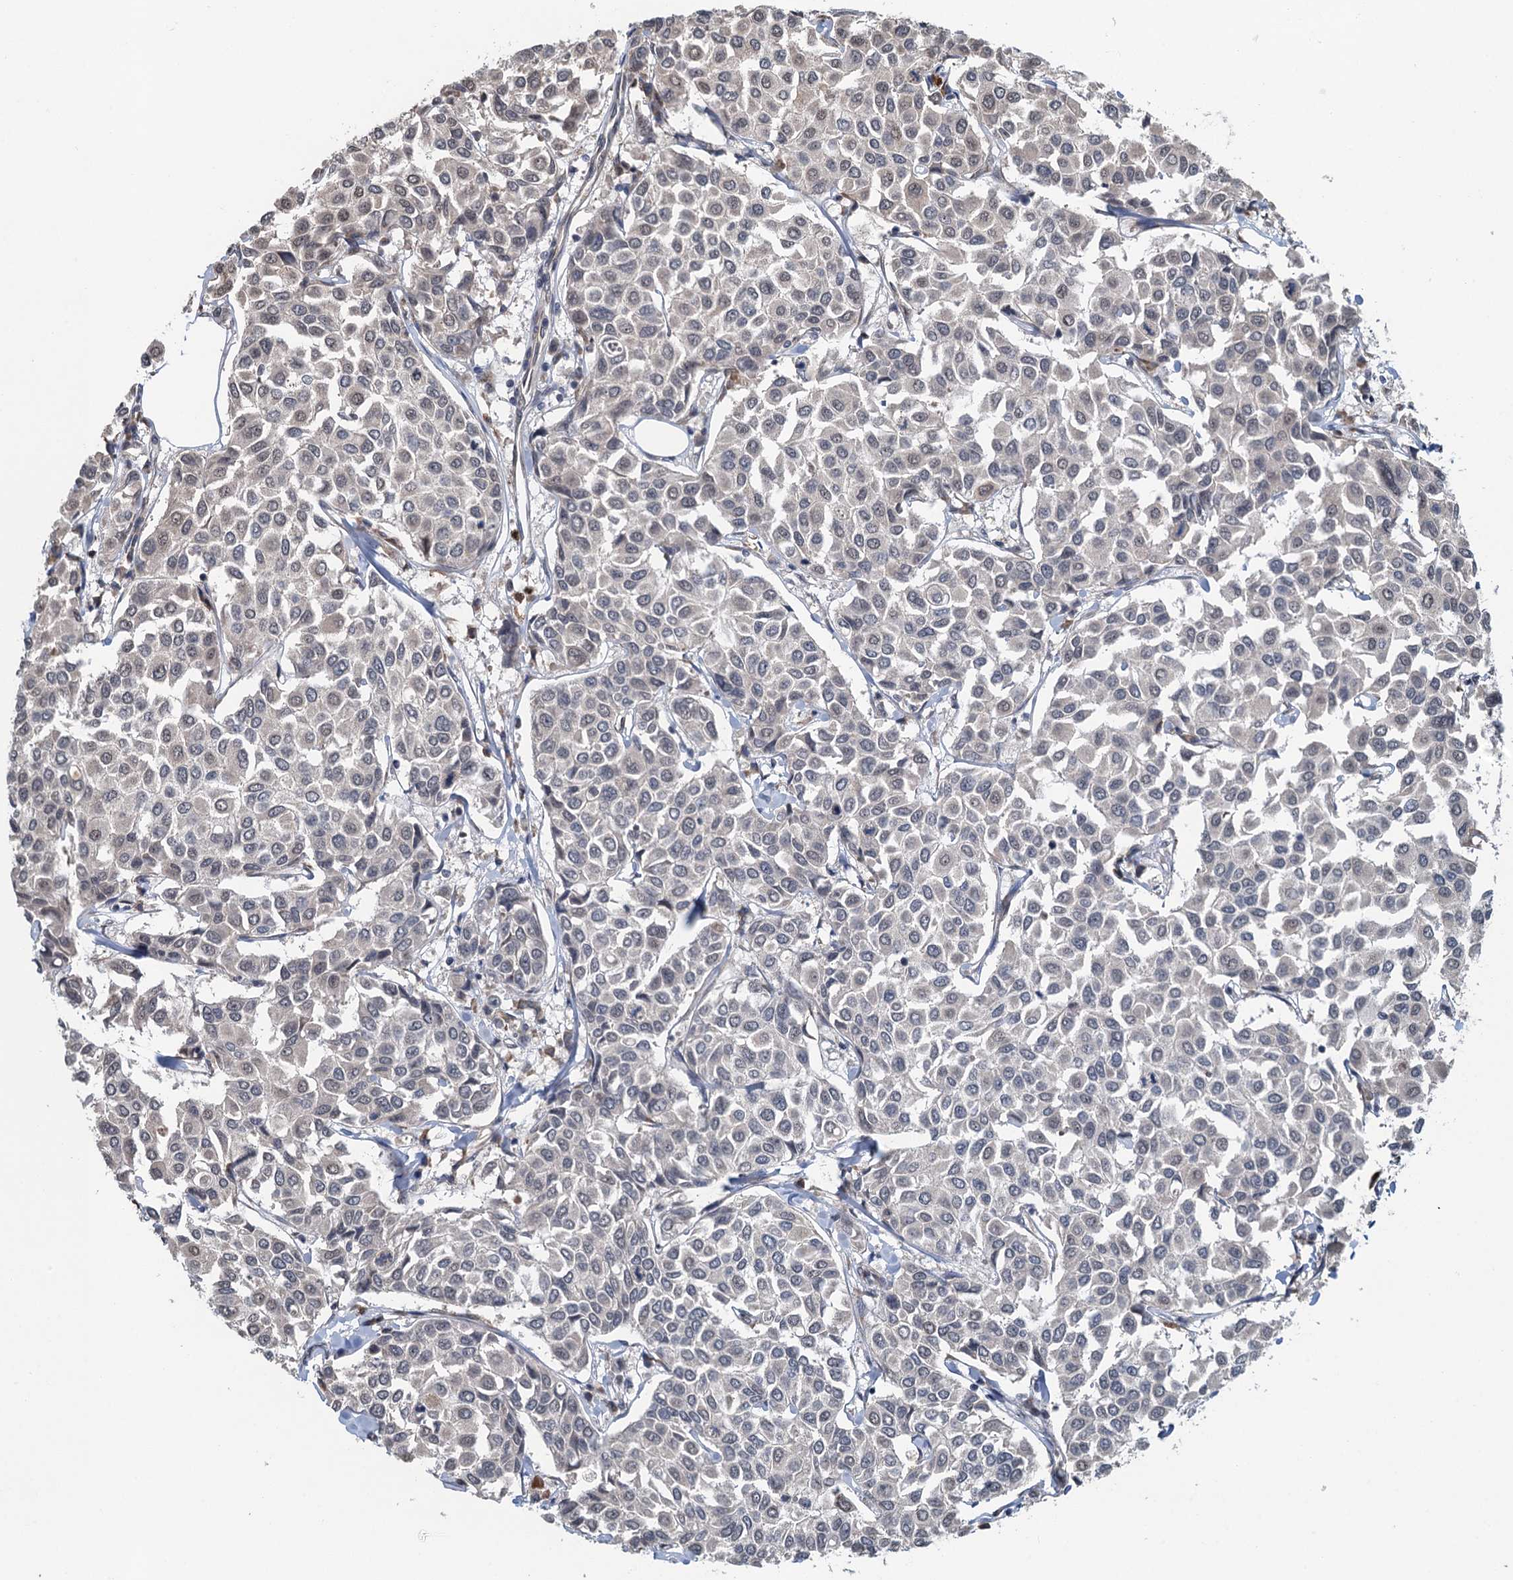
{"staining": {"intensity": "negative", "quantity": "none", "location": "none"}, "tissue": "breast cancer", "cell_type": "Tumor cells", "image_type": "cancer", "snomed": [{"axis": "morphology", "description": "Duct carcinoma"}, {"axis": "topography", "description": "Breast"}], "caption": "A high-resolution histopathology image shows immunohistochemistry staining of breast cancer (intraductal carcinoma), which shows no significant staining in tumor cells. (DAB immunohistochemistry (IHC), high magnification).", "gene": "WHAMM", "patient": {"sex": "female", "age": 55}}